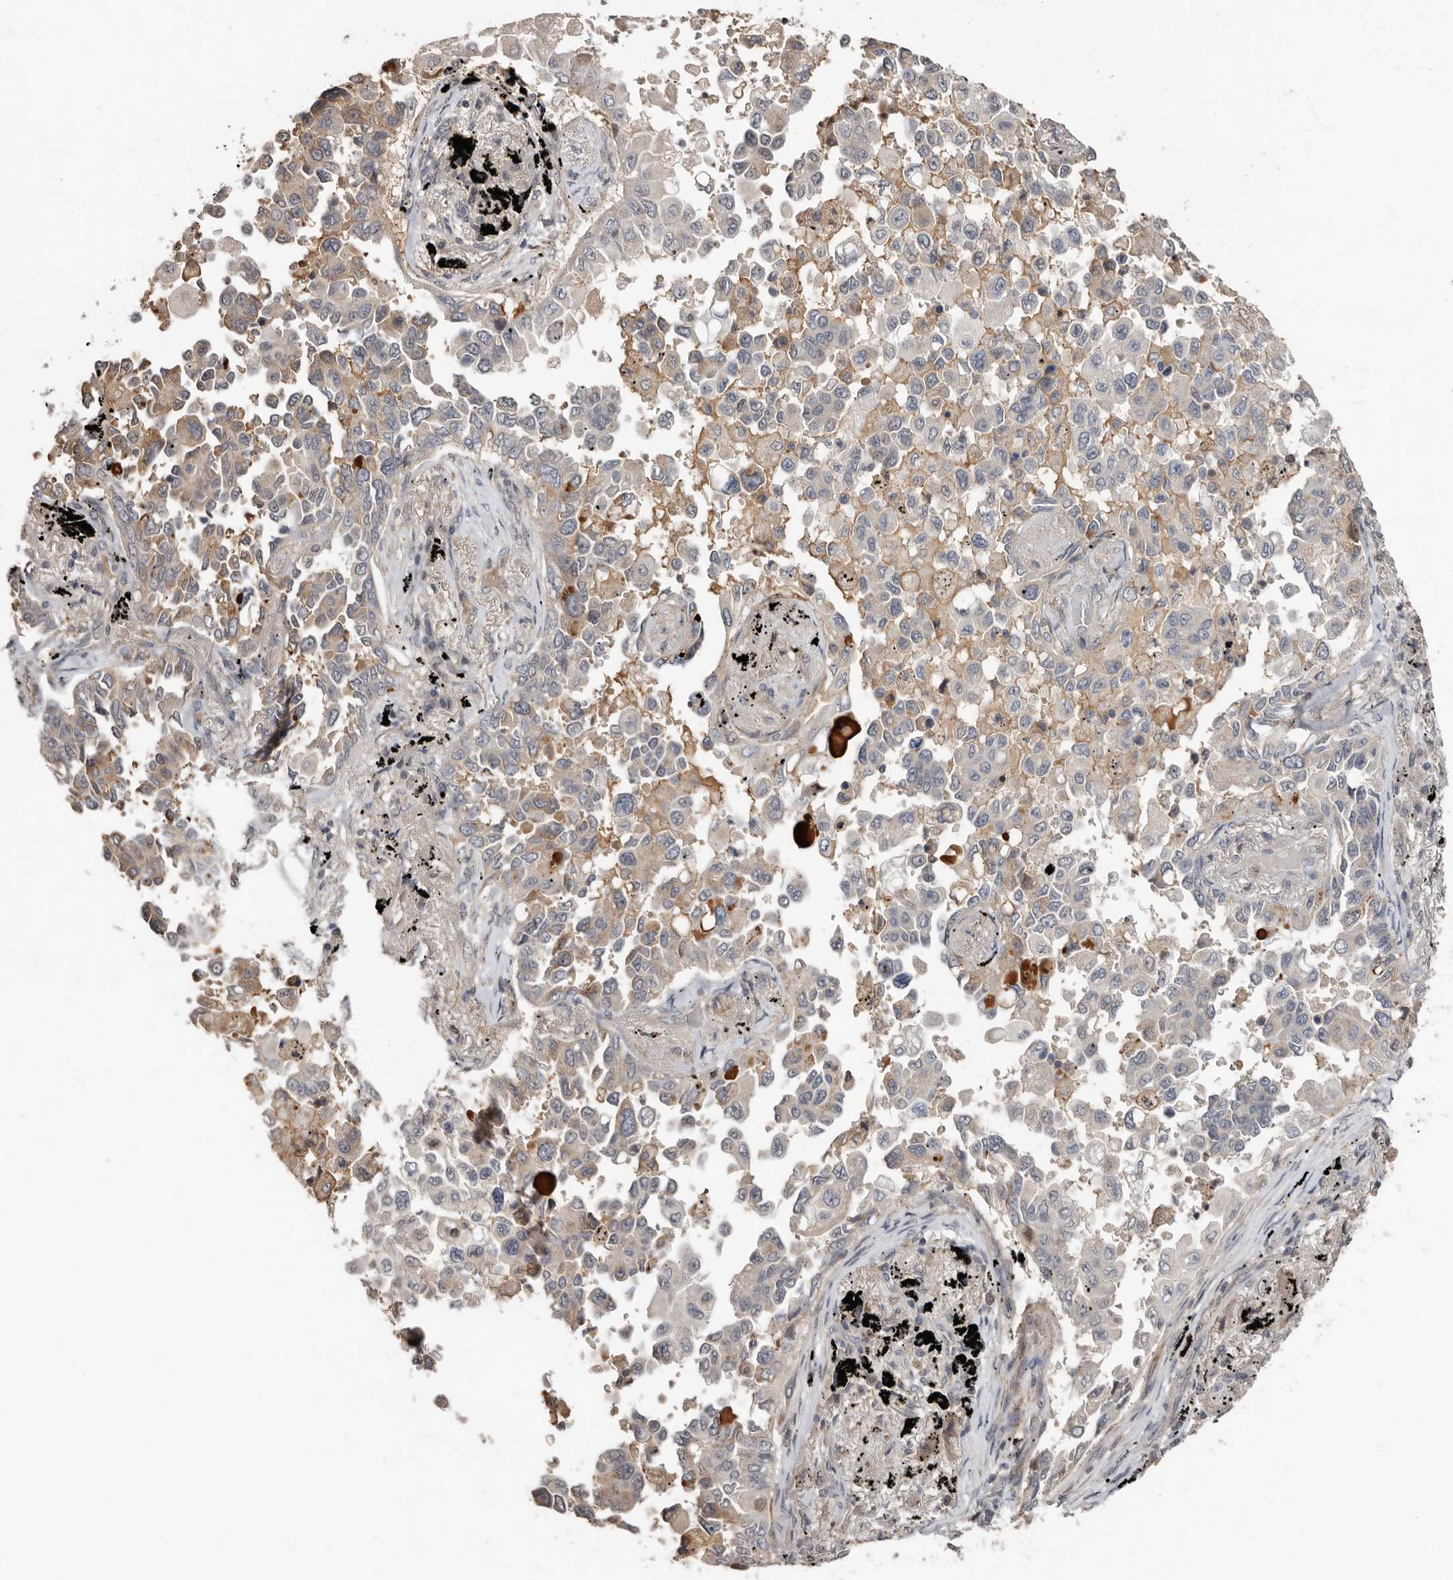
{"staining": {"intensity": "weak", "quantity": "<25%", "location": "cytoplasmic/membranous"}, "tissue": "lung cancer", "cell_type": "Tumor cells", "image_type": "cancer", "snomed": [{"axis": "morphology", "description": "Adenocarcinoma, NOS"}, {"axis": "topography", "description": "Lung"}], "caption": "This is a image of immunohistochemistry (IHC) staining of lung adenocarcinoma, which shows no staining in tumor cells.", "gene": "LRGUK", "patient": {"sex": "female", "age": 67}}